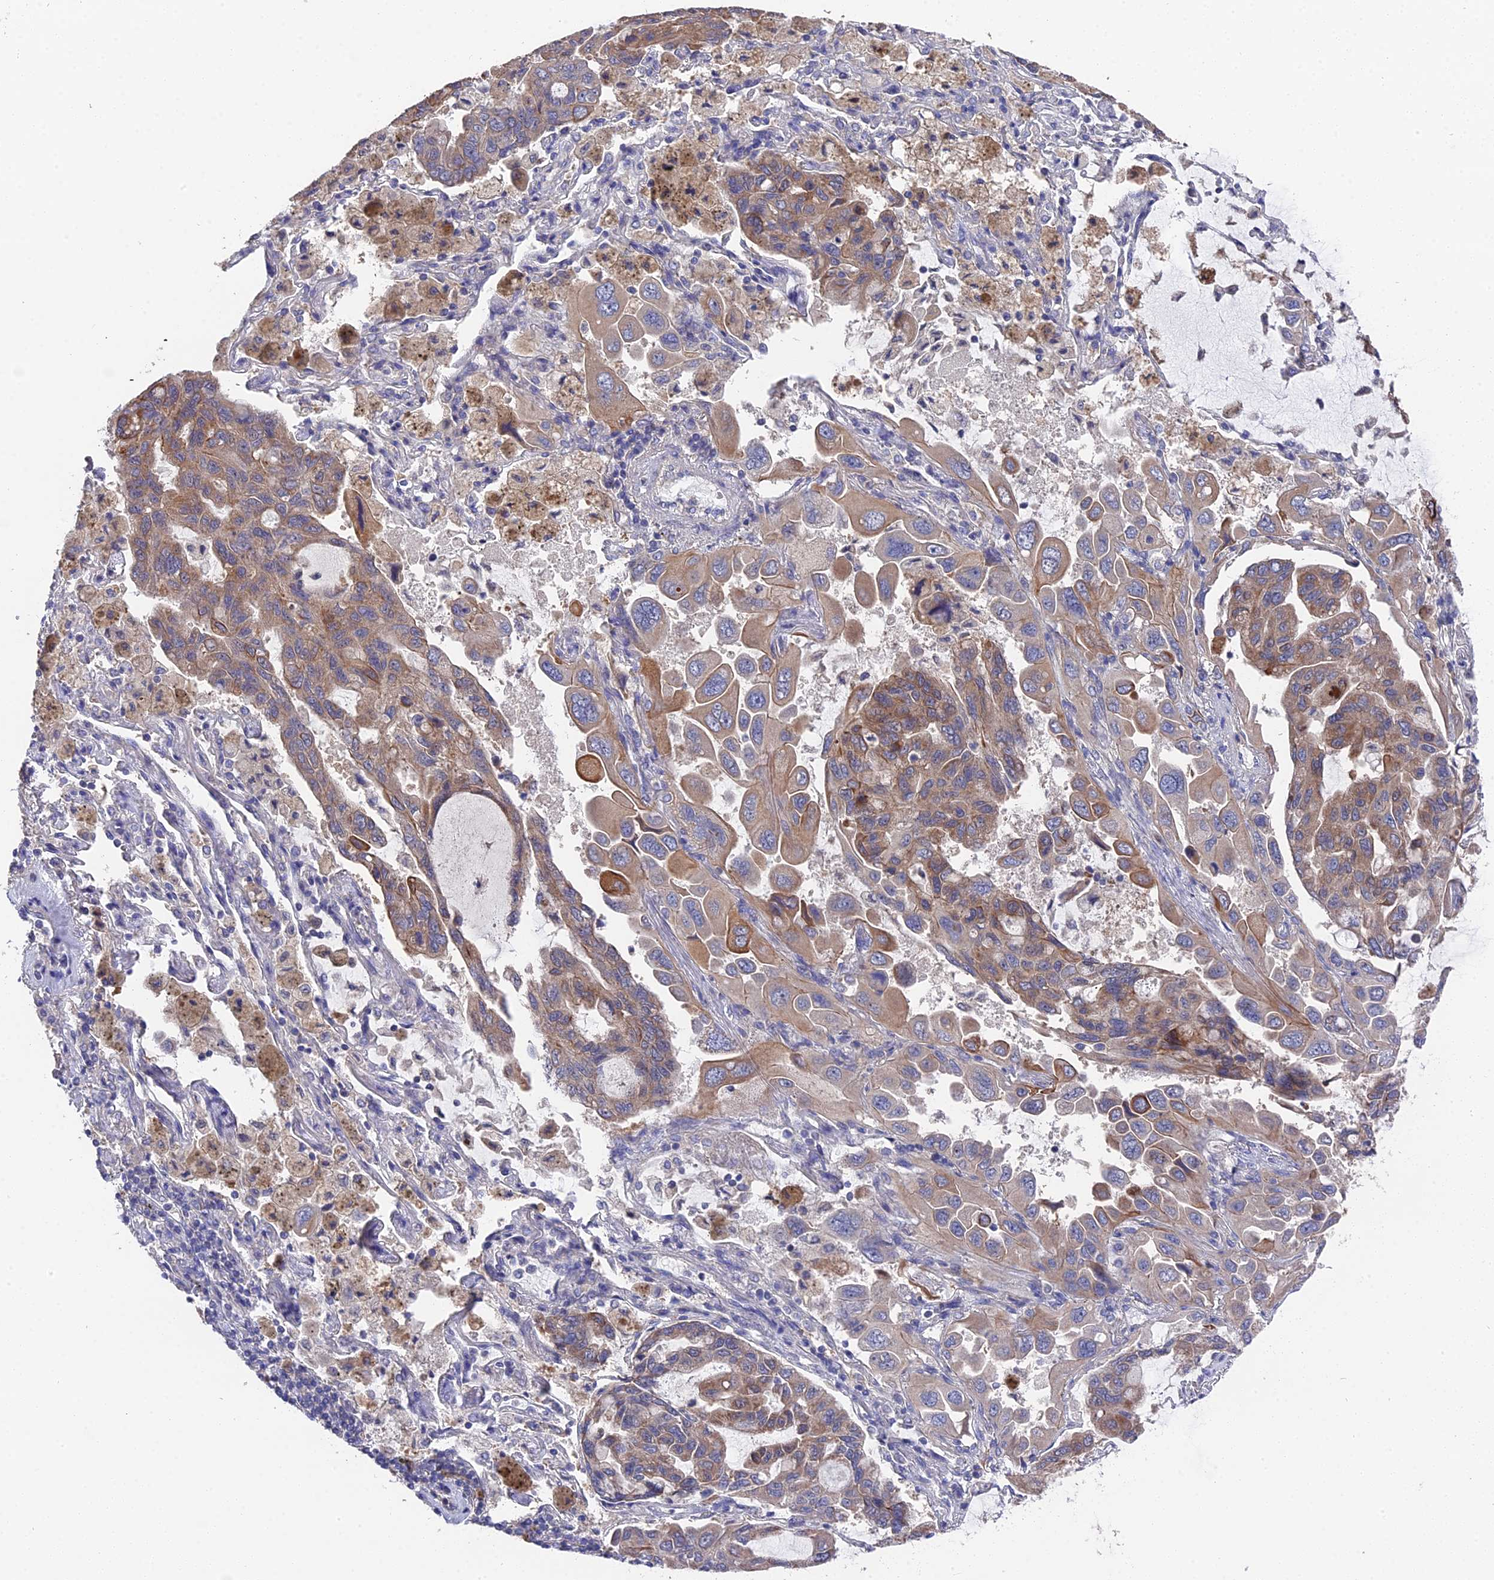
{"staining": {"intensity": "moderate", "quantity": "25%-75%", "location": "cytoplasmic/membranous"}, "tissue": "lung cancer", "cell_type": "Tumor cells", "image_type": "cancer", "snomed": [{"axis": "morphology", "description": "Adenocarcinoma, NOS"}, {"axis": "topography", "description": "Lung"}], "caption": "Immunohistochemical staining of human lung cancer reveals medium levels of moderate cytoplasmic/membranous protein expression in approximately 25%-75% of tumor cells.", "gene": "ZCCHC2", "patient": {"sex": "male", "age": 64}}